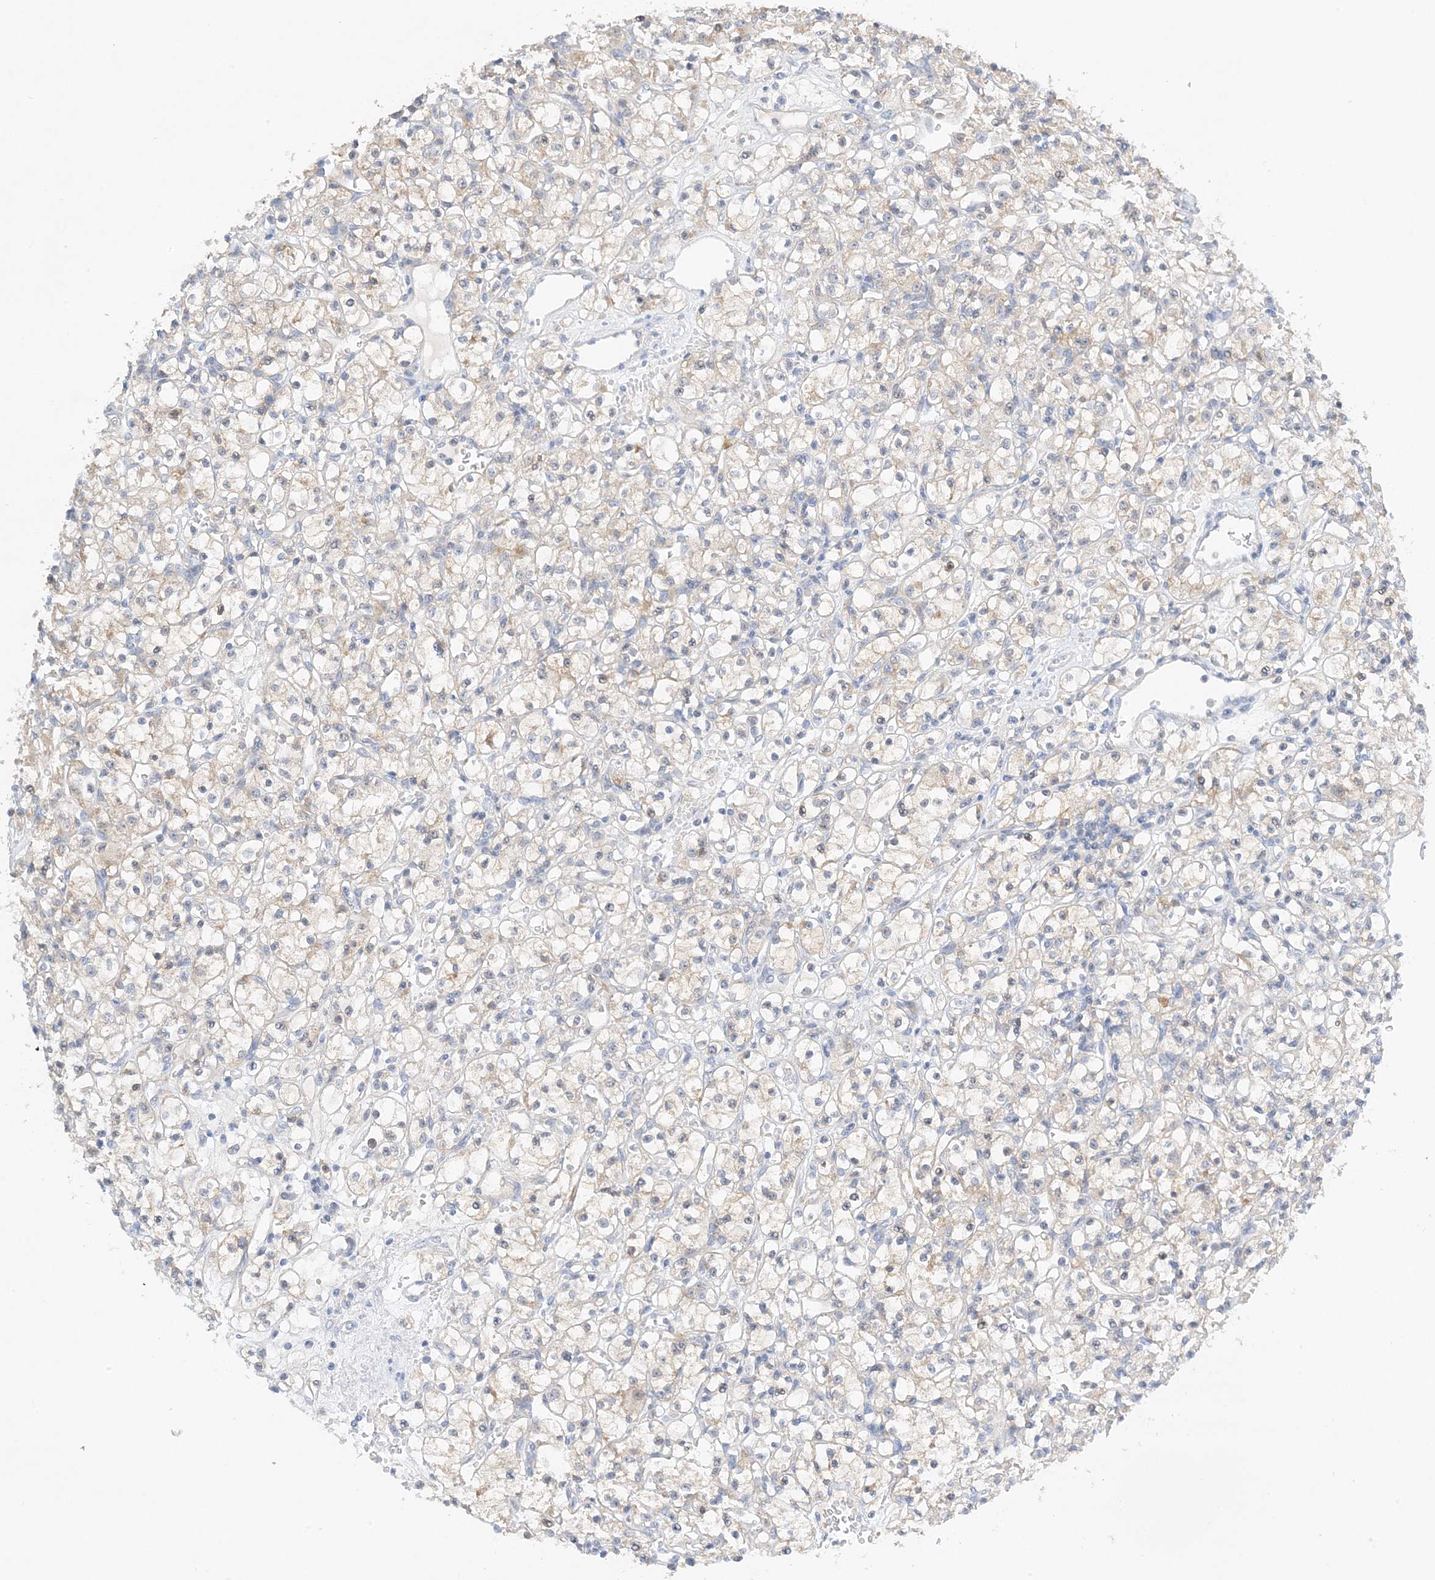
{"staining": {"intensity": "negative", "quantity": "none", "location": "none"}, "tissue": "renal cancer", "cell_type": "Tumor cells", "image_type": "cancer", "snomed": [{"axis": "morphology", "description": "Adenocarcinoma, NOS"}, {"axis": "topography", "description": "Kidney"}], "caption": "Tumor cells show no significant protein positivity in renal adenocarcinoma.", "gene": "KIFBP", "patient": {"sex": "female", "age": 59}}